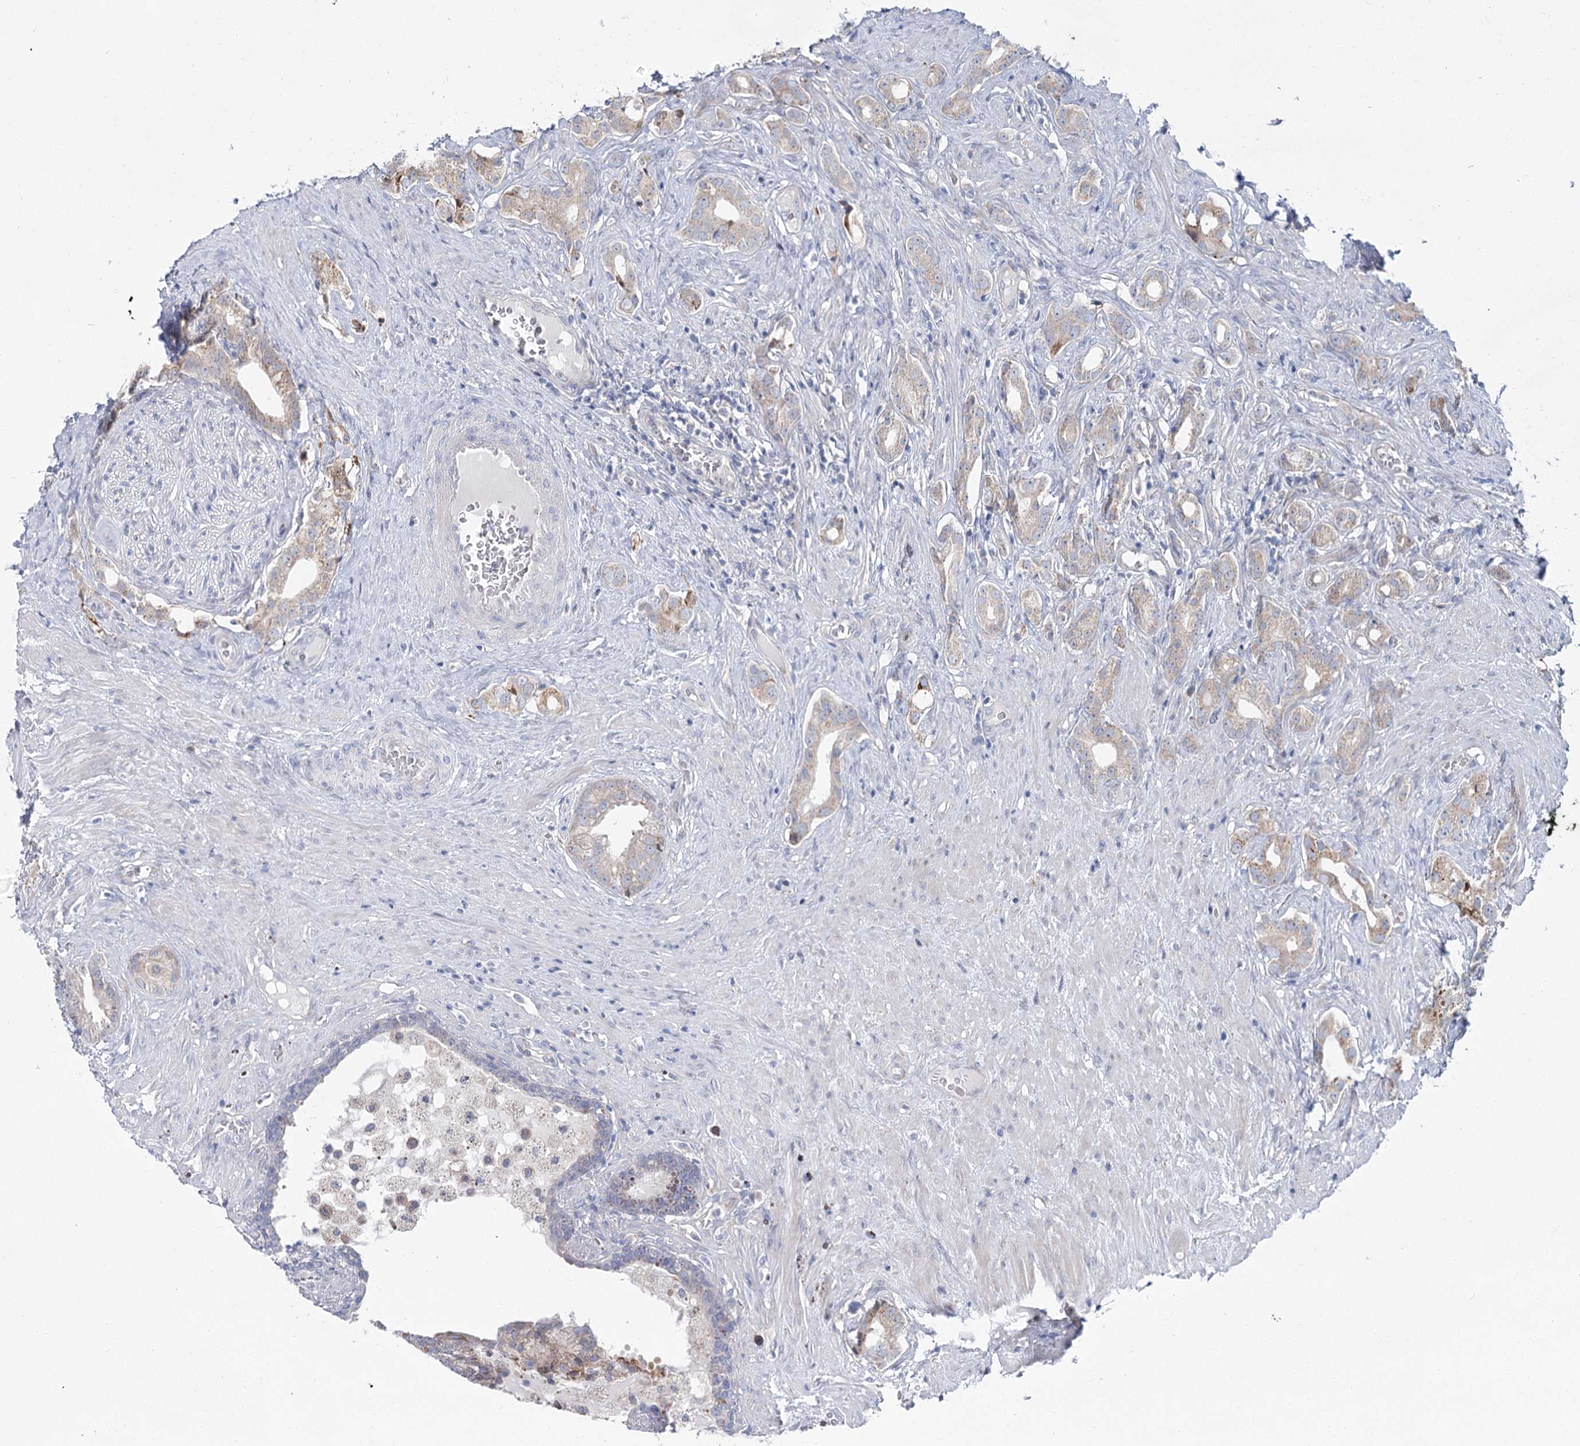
{"staining": {"intensity": "weak", "quantity": "25%-75%", "location": "cytoplasmic/membranous"}, "tissue": "prostate cancer", "cell_type": "Tumor cells", "image_type": "cancer", "snomed": [{"axis": "morphology", "description": "Adenocarcinoma, Low grade"}, {"axis": "topography", "description": "Prostate"}], "caption": "A high-resolution image shows immunohistochemistry (IHC) staining of adenocarcinoma (low-grade) (prostate), which exhibits weak cytoplasmic/membranous staining in approximately 25%-75% of tumor cells.", "gene": "CPLANE1", "patient": {"sex": "male", "age": 71}}